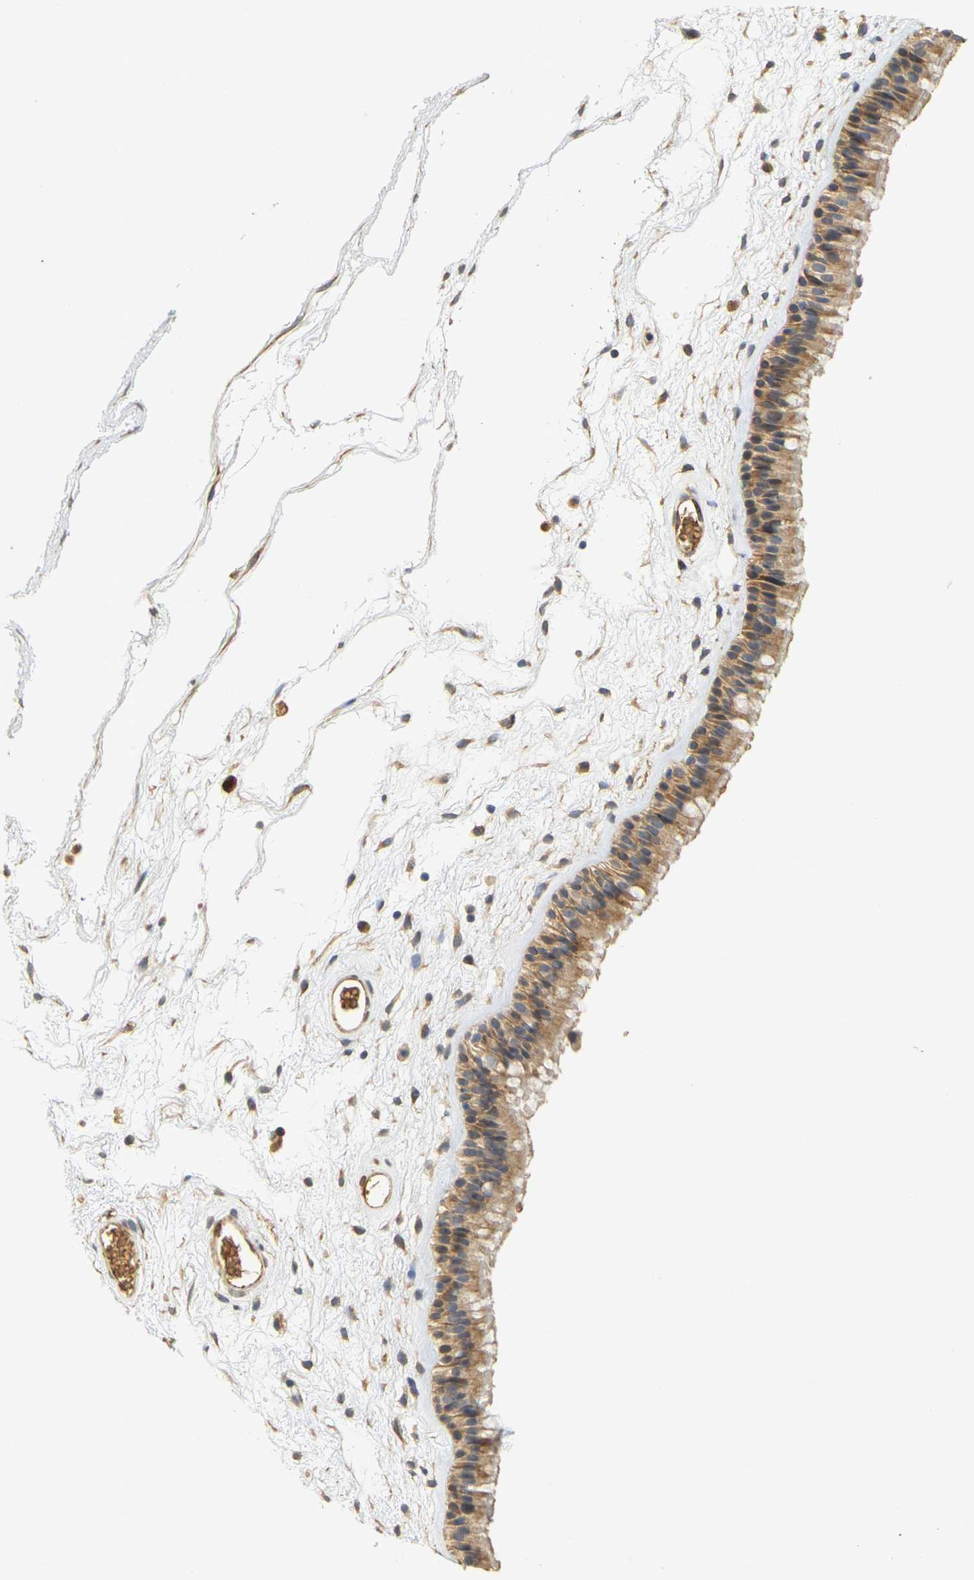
{"staining": {"intensity": "moderate", "quantity": ">75%", "location": "cytoplasmic/membranous"}, "tissue": "nasopharynx", "cell_type": "Respiratory epithelial cells", "image_type": "normal", "snomed": [{"axis": "morphology", "description": "Normal tissue, NOS"}, {"axis": "morphology", "description": "Inflammation, NOS"}, {"axis": "topography", "description": "Nasopharynx"}], "caption": "IHC of benign nasopharynx exhibits medium levels of moderate cytoplasmic/membranous positivity in about >75% of respiratory epithelial cells.", "gene": "MEGF9", "patient": {"sex": "male", "age": 48}}